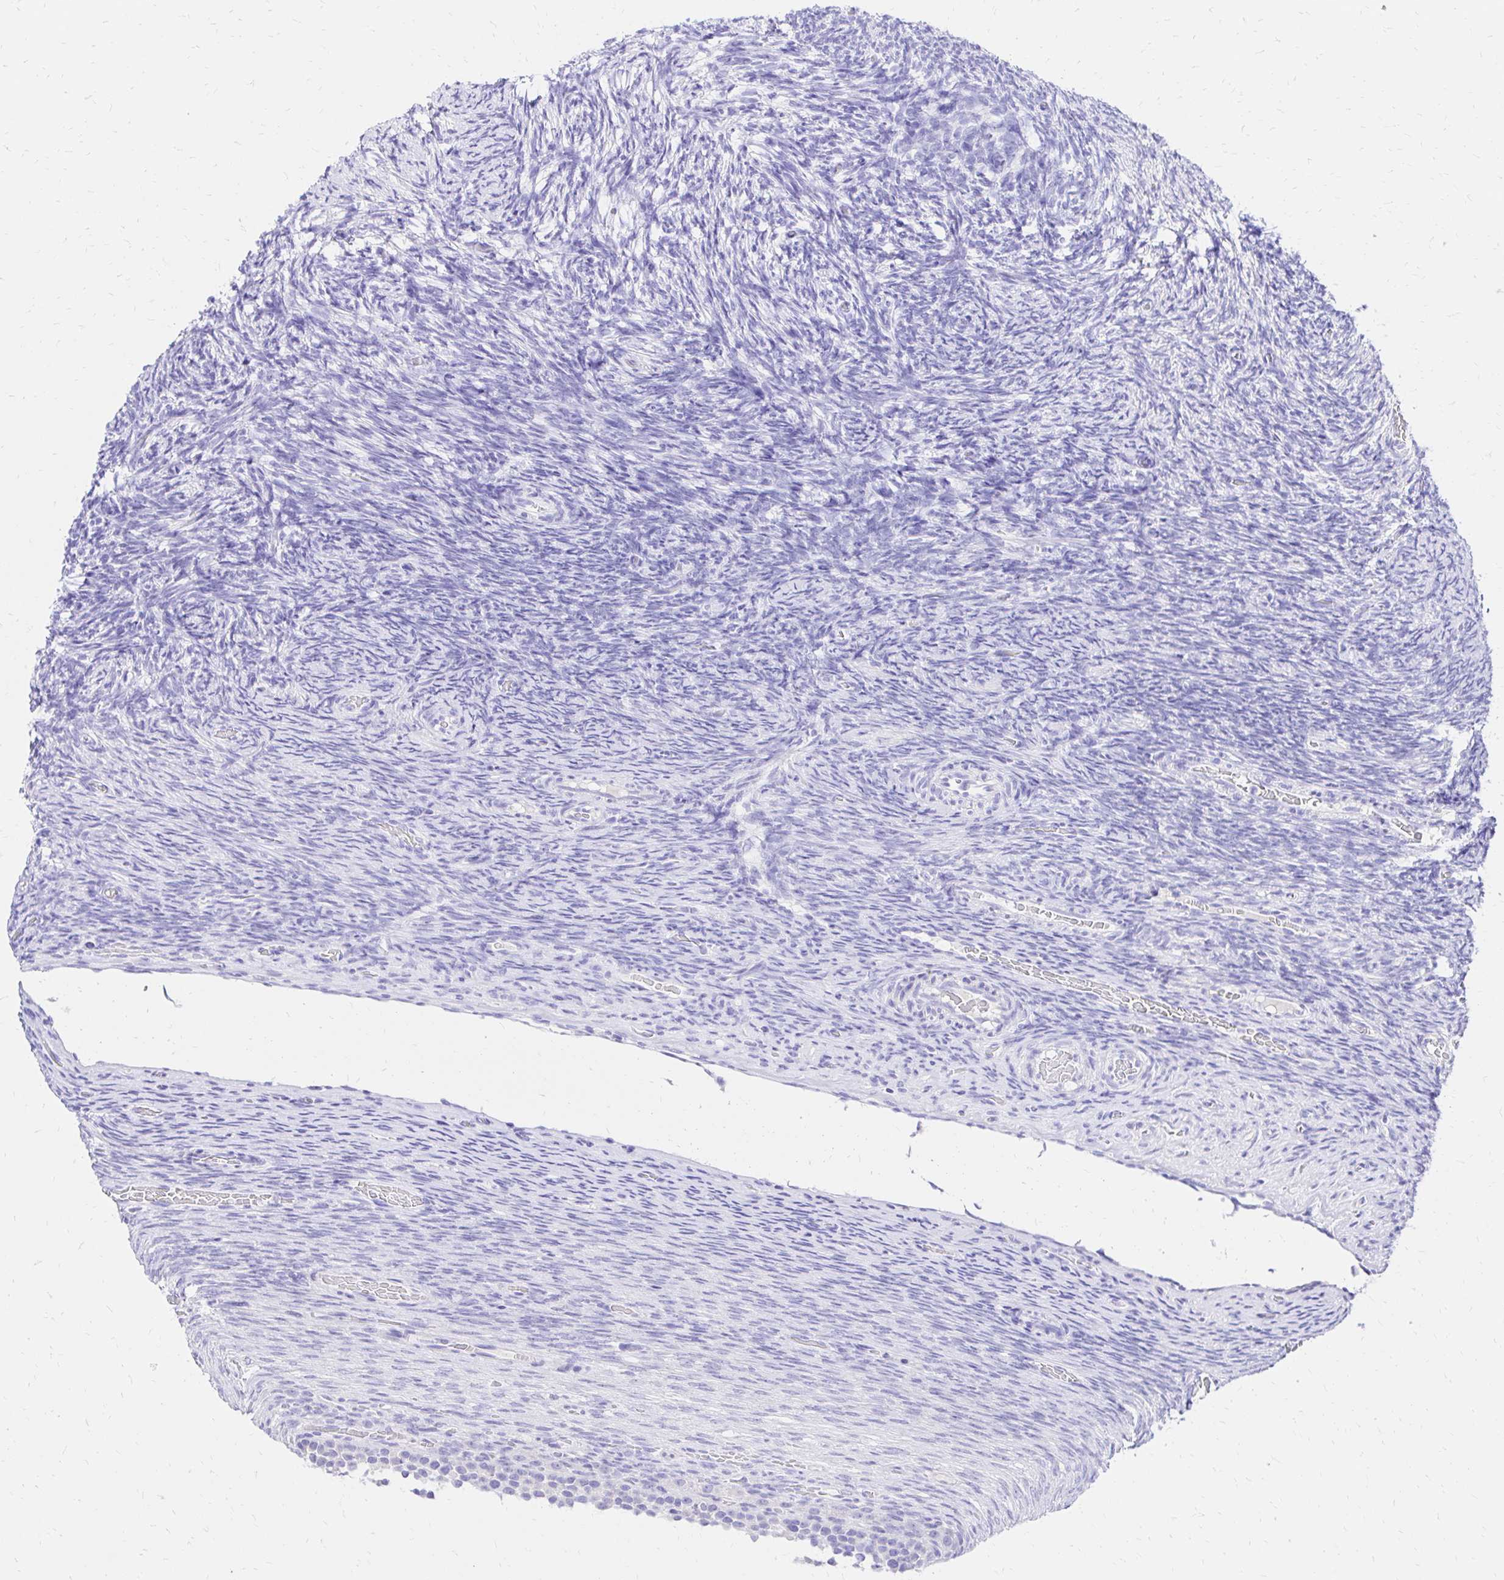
{"staining": {"intensity": "negative", "quantity": "none", "location": "none"}, "tissue": "ovary", "cell_type": "Follicle cells", "image_type": "normal", "snomed": [{"axis": "morphology", "description": "Normal tissue, NOS"}, {"axis": "topography", "description": "Ovary"}], "caption": "The micrograph shows no significant expression in follicle cells of ovary.", "gene": "S100G", "patient": {"sex": "female", "age": 34}}